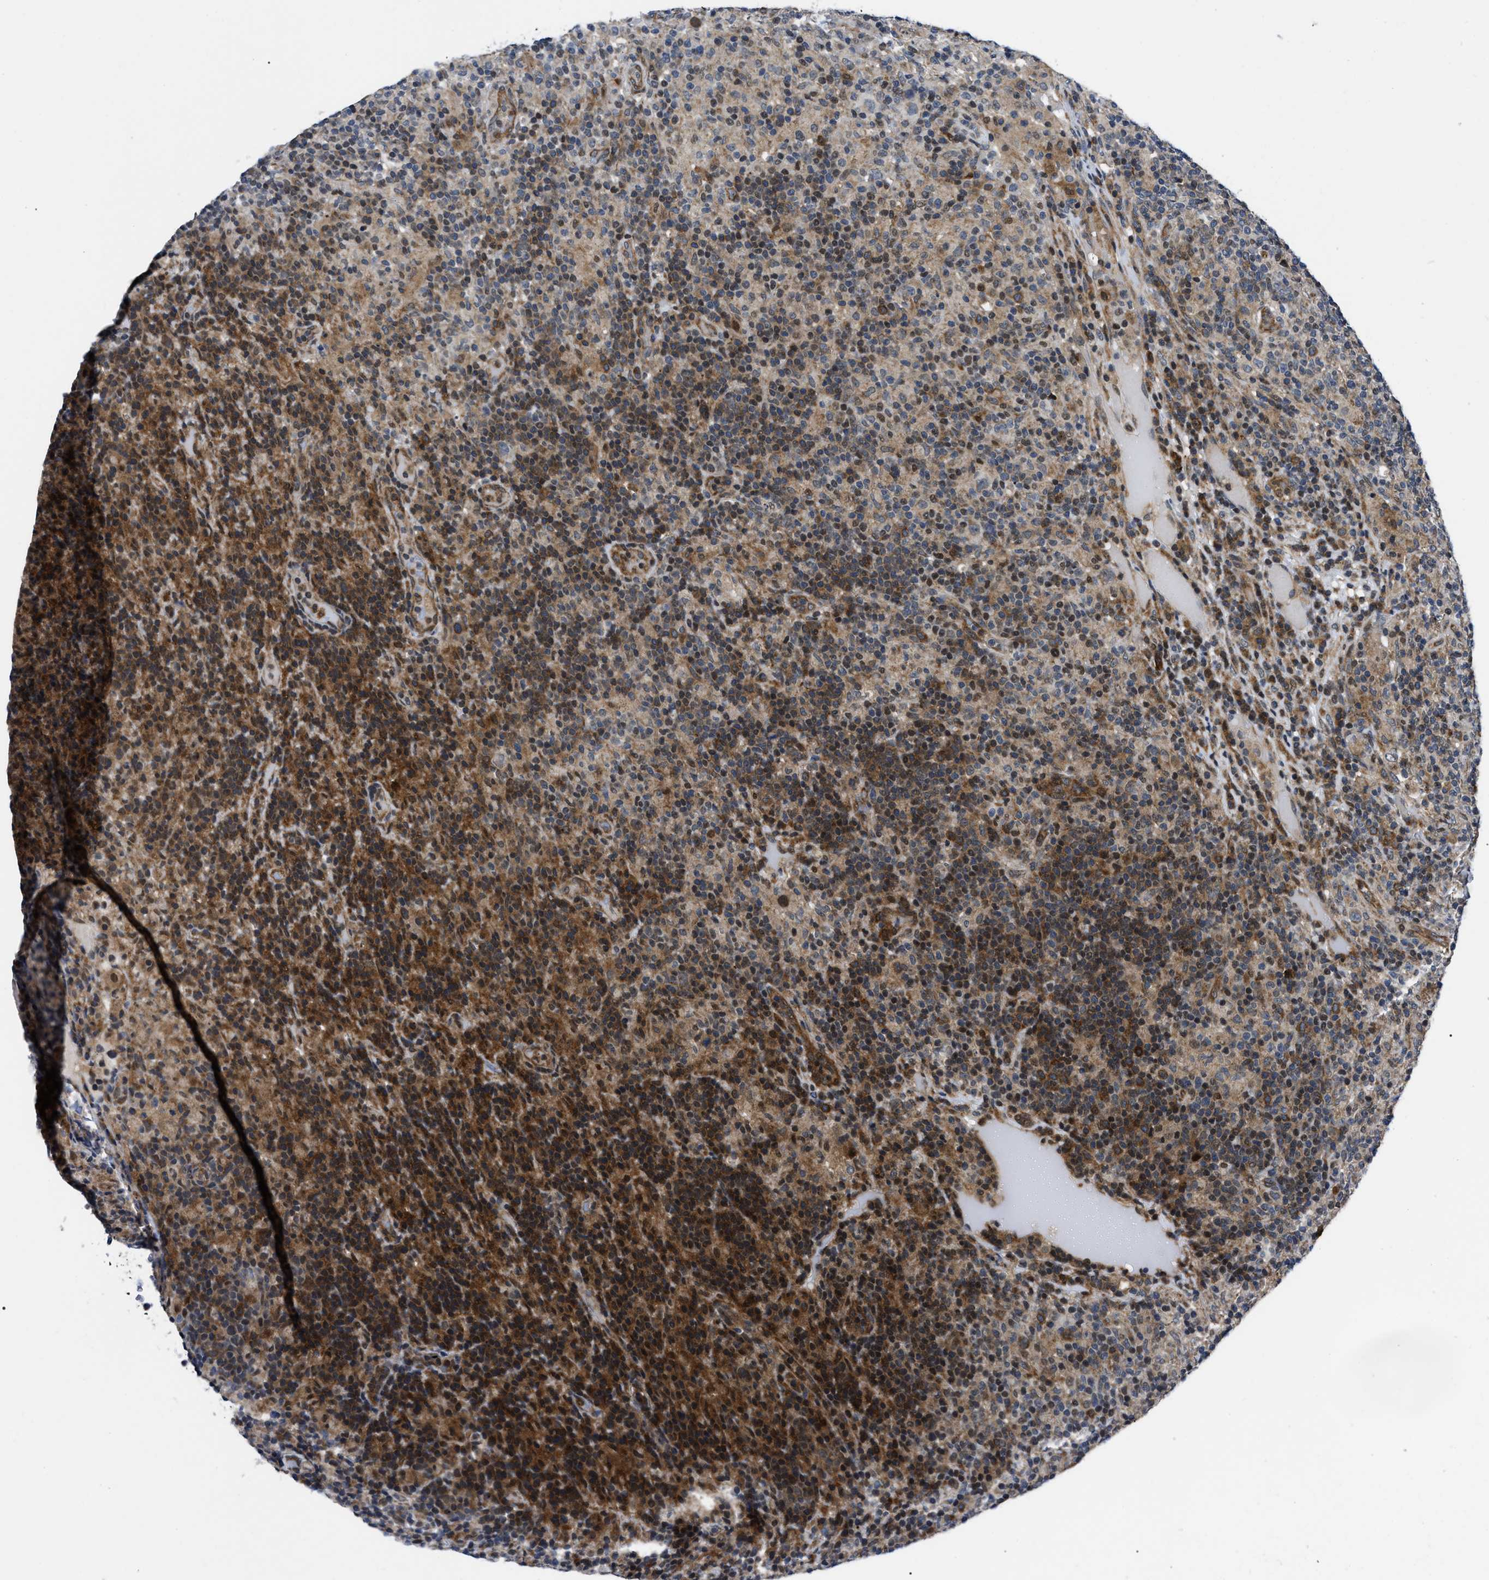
{"staining": {"intensity": "moderate", "quantity": "<25%", "location": "cytoplasmic/membranous"}, "tissue": "lymphoma", "cell_type": "Tumor cells", "image_type": "cancer", "snomed": [{"axis": "morphology", "description": "Hodgkin's disease, NOS"}, {"axis": "topography", "description": "Lymph node"}], "caption": "Immunohistochemical staining of Hodgkin's disease exhibits moderate cytoplasmic/membranous protein staining in approximately <25% of tumor cells. The staining is performed using DAB brown chromogen to label protein expression. The nuclei are counter-stained blue using hematoxylin.", "gene": "PPWD1", "patient": {"sex": "male", "age": 70}}